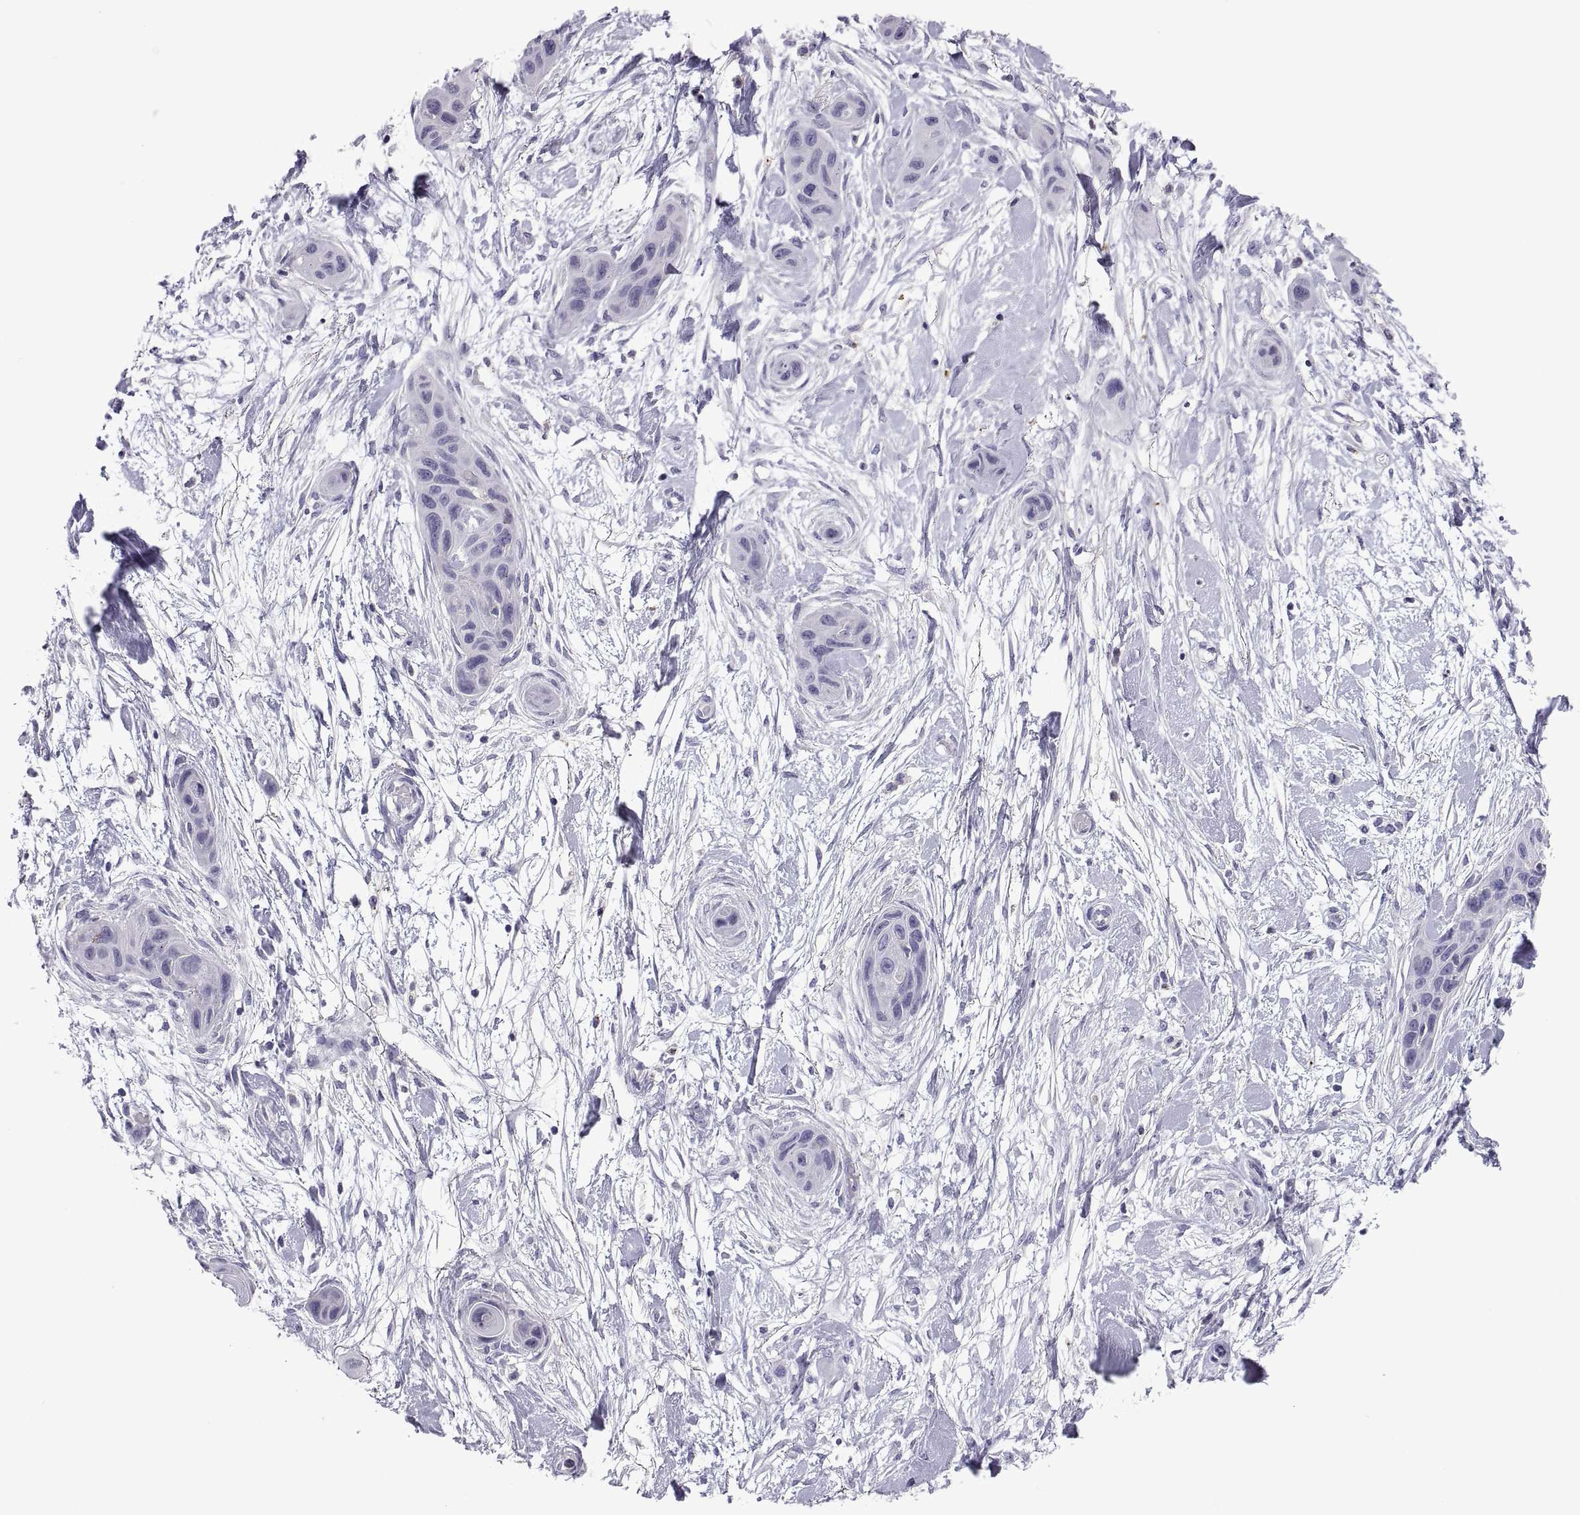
{"staining": {"intensity": "negative", "quantity": "none", "location": "none"}, "tissue": "skin cancer", "cell_type": "Tumor cells", "image_type": "cancer", "snomed": [{"axis": "morphology", "description": "Squamous cell carcinoma, NOS"}, {"axis": "topography", "description": "Skin"}], "caption": "High magnification brightfield microscopy of skin cancer (squamous cell carcinoma) stained with DAB (brown) and counterstained with hematoxylin (blue): tumor cells show no significant positivity.", "gene": "RGS19", "patient": {"sex": "male", "age": 79}}